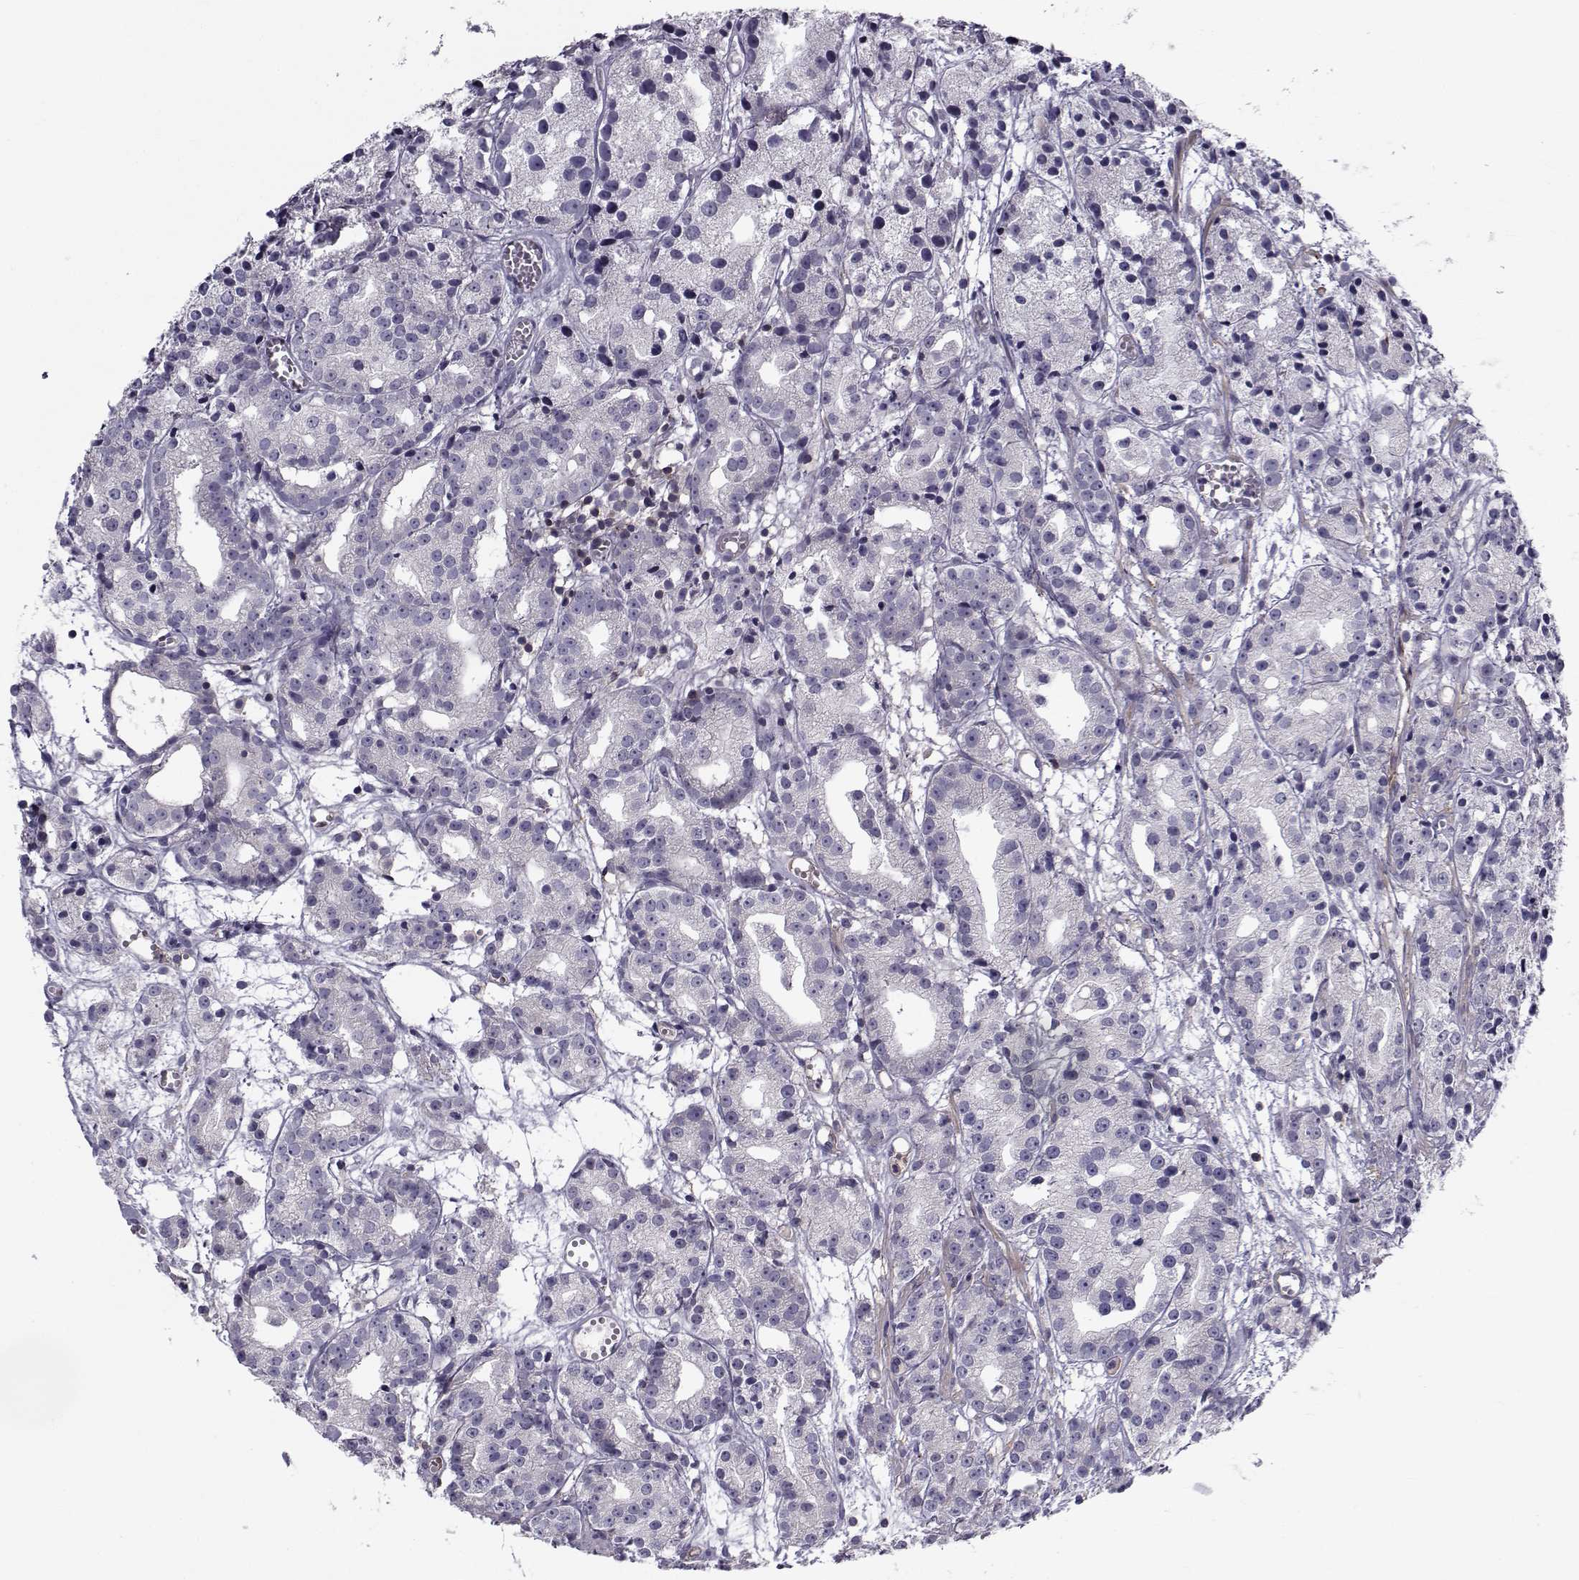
{"staining": {"intensity": "negative", "quantity": "none", "location": "none"}, "tissue": "prostate cancer", "cell_type": "Tumor cells", "image_type": "cancer", "snomed": [{"axis": "morphology", "description": "Adenocarcinoma, Medium grade"}, {"axis": "topography", "description": "Prostate"}], "caption": "DAB immunohistochemical staining of prostate cancer demonstrates no significant staining in tumor cells.", "gene": "LRRC27", "patient": {"sex": "male", "age": 74}}